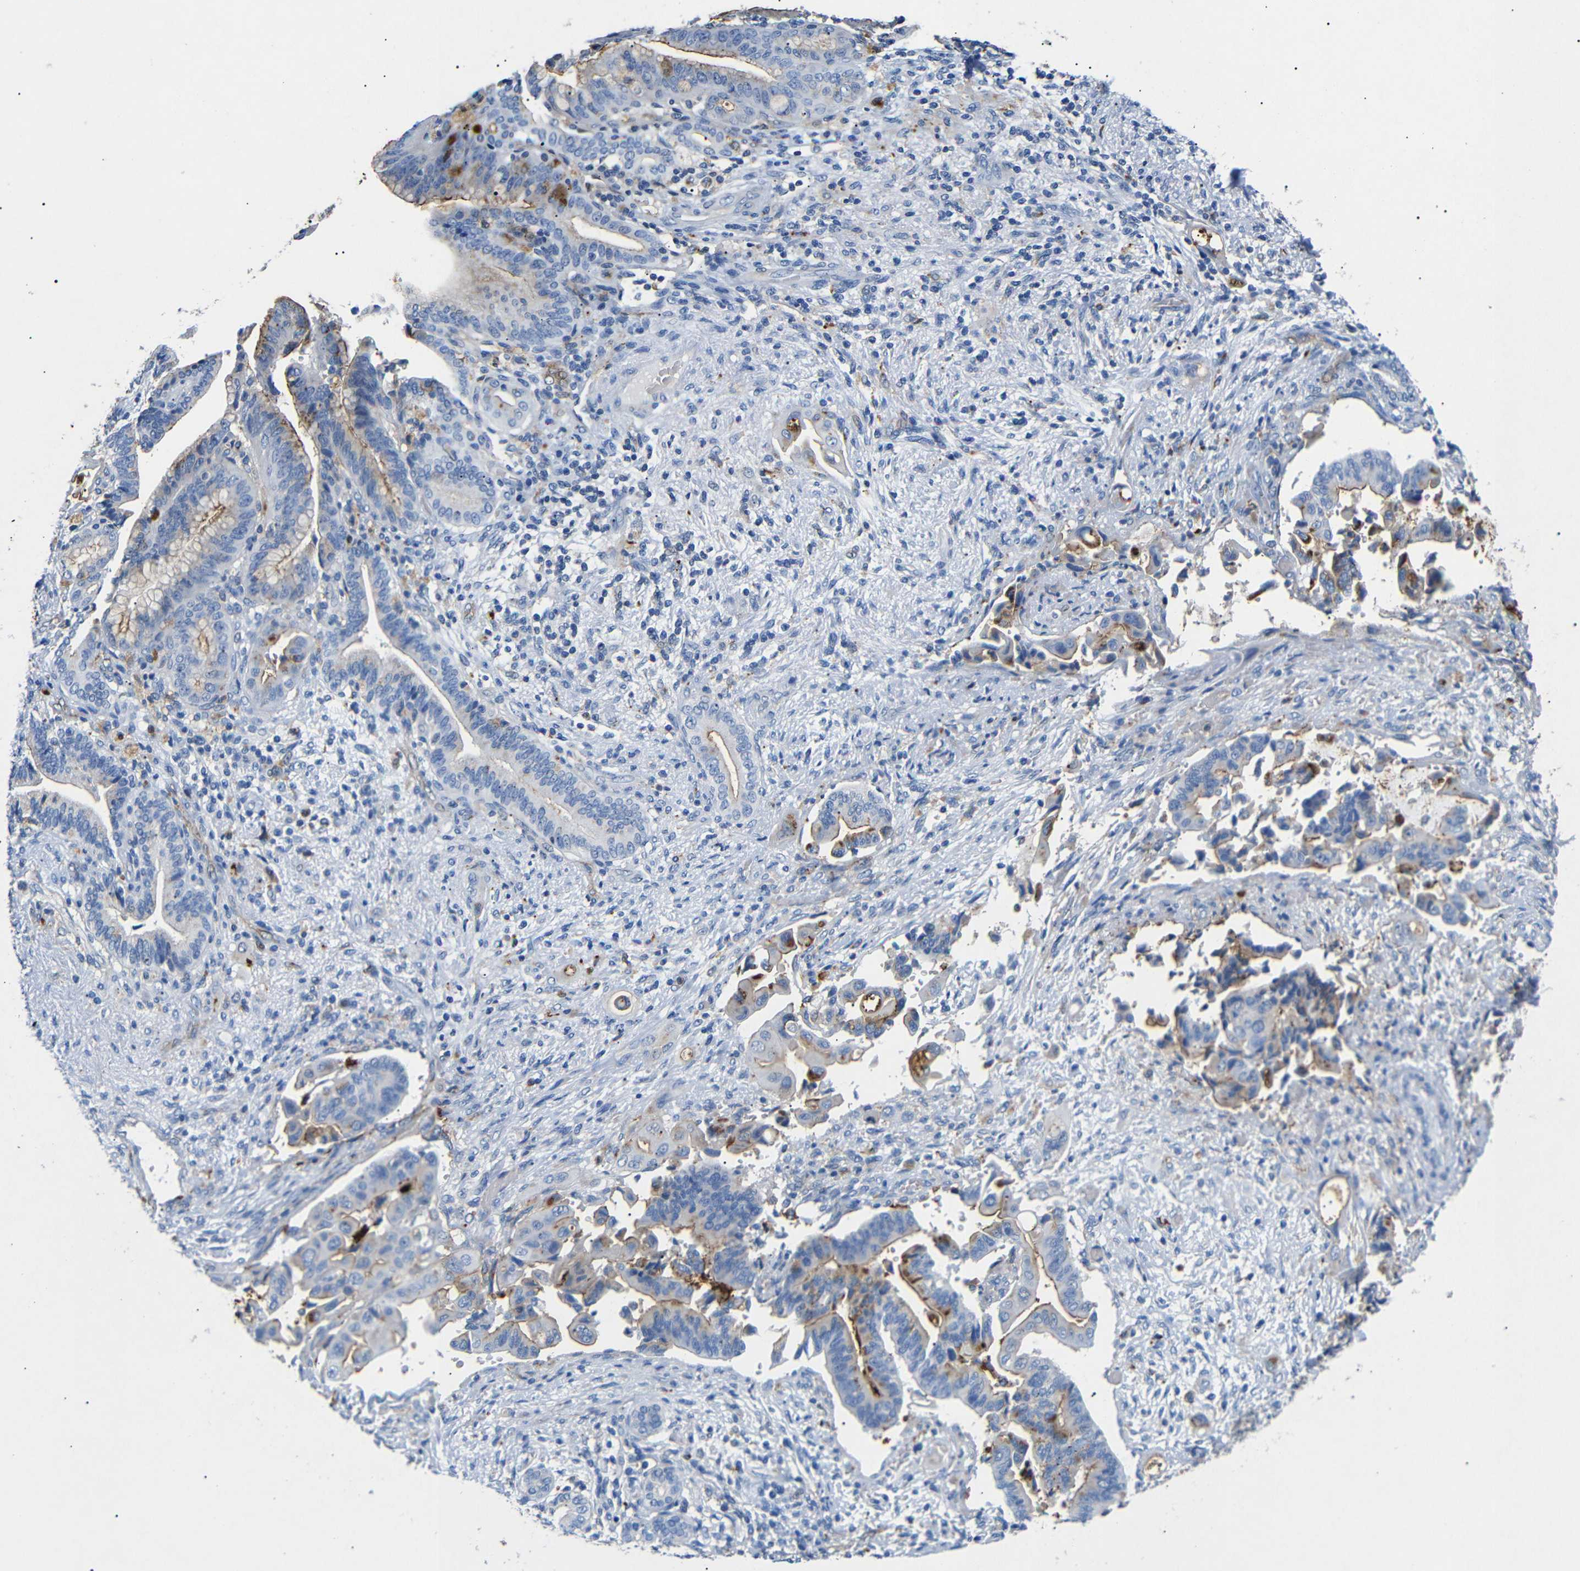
{"staining": {"intensity": "moderate", "quantity": "<25%", "location": "cytoplasmic/membranous"}, "tissue": "liver cancer", "cell_type": "Tumor cells", "image_type": "cancer", "snomed": [{"axis": "morphology", "description": "Cholangiocarcinoma"}, {"axis": "topography", "description": "Liver"}], "caption": "There is low levels of moderate cytoplasmic/membranous expression in tumor cells of cholangiocarcinoma (liver), as demonstrated by immunohistochemical staining (brown color).", "gene": "SDCBP", "patient": {"sex": "female", "age": 61}}